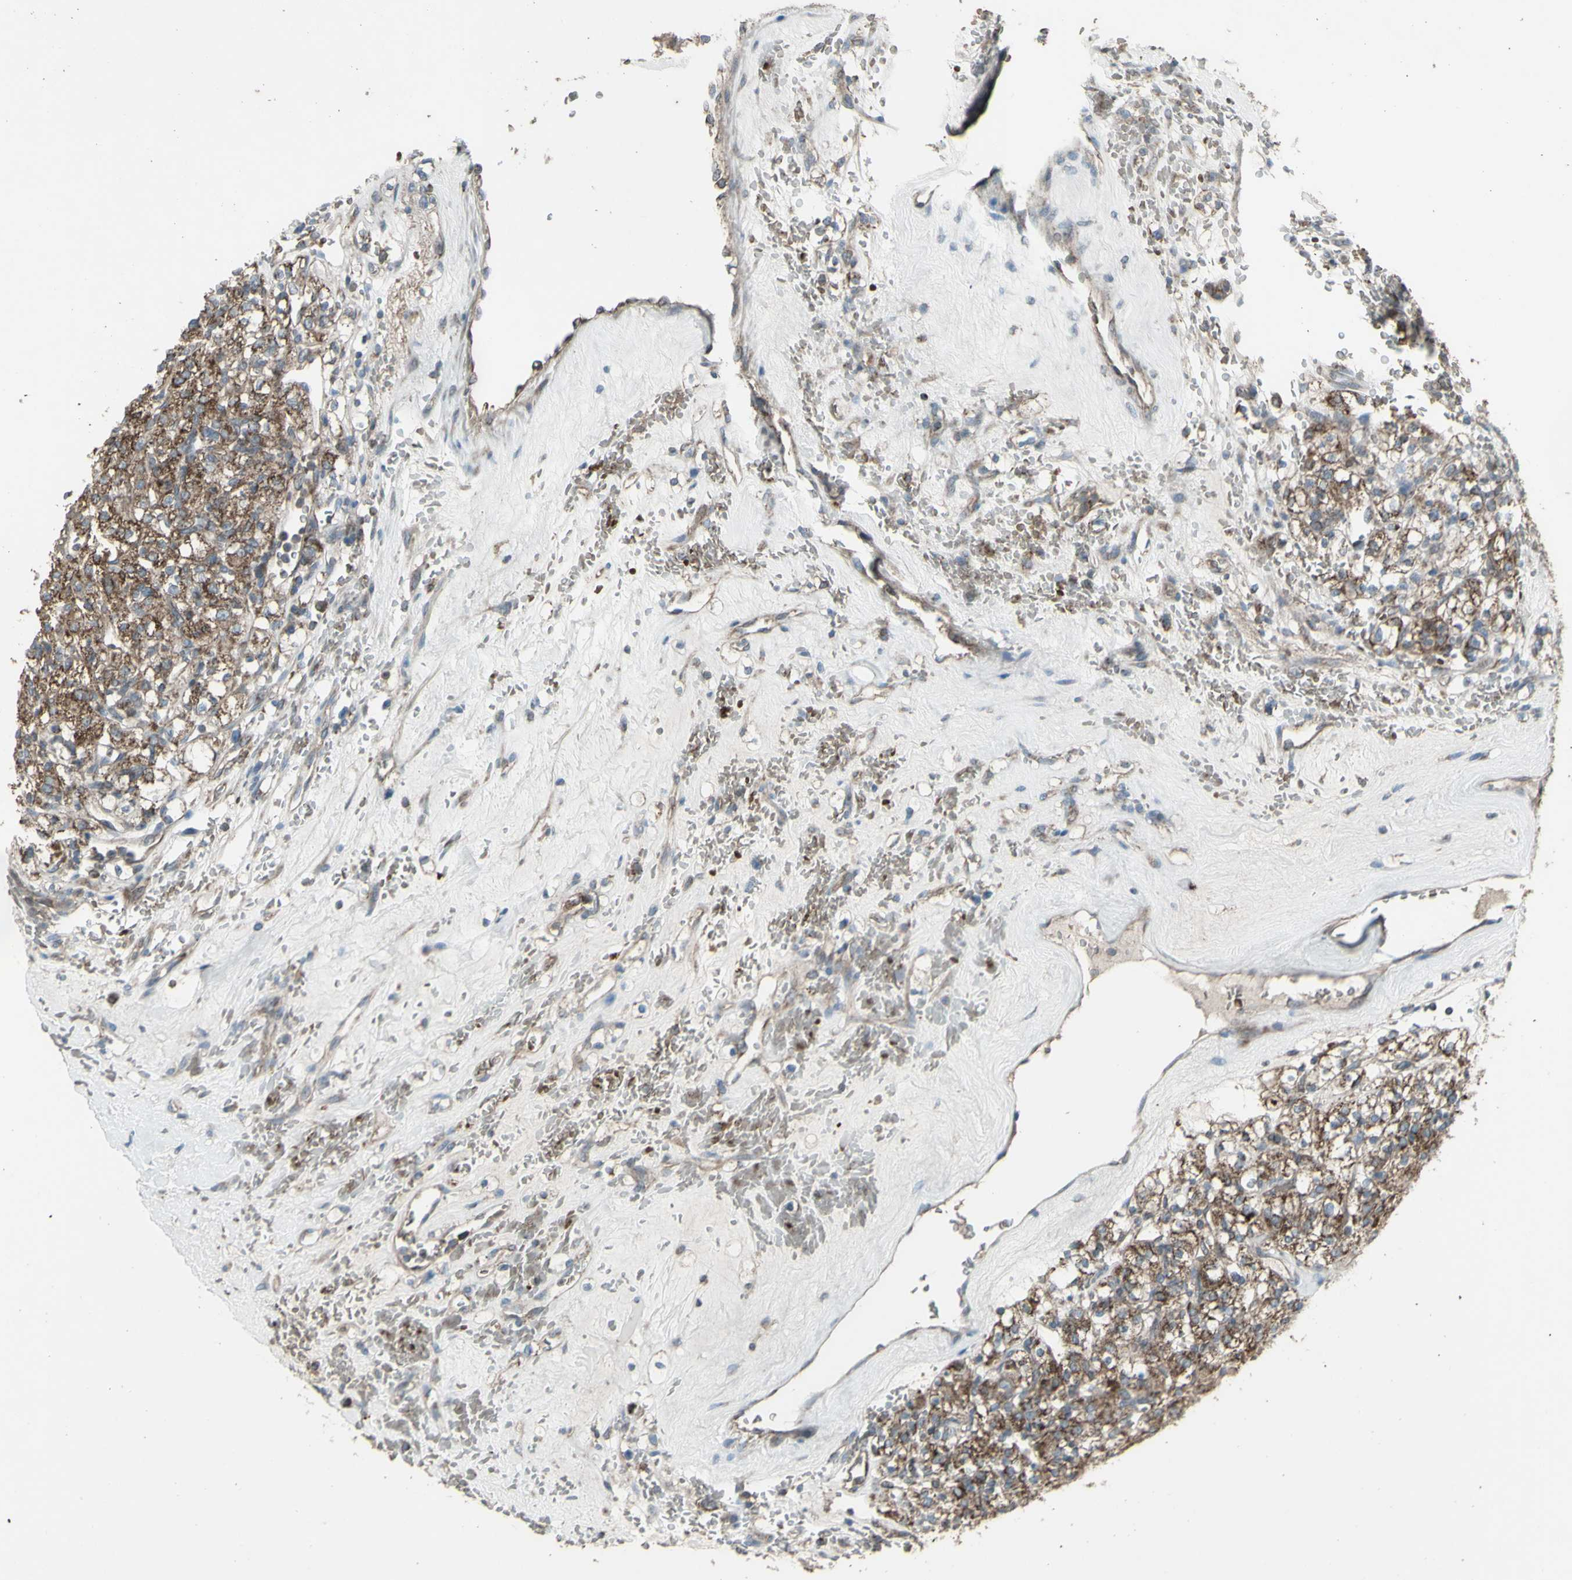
{"staining": {"intensity": "moderate", "quantity": ">75%", "location": "cytoplasmic/membranous"}, "tissue": "renal cancer", "cell_type": "Tumor cells", "image_type": "cancer", "snomed": [{"axis": "morphology", "description": "Normal tissue, NOS"}, {"axis": "morphology", "description": "Adenocarcinoma, NOS"}, {"axis": "topography", "description": "Kidney"}], "caption": "Immunohistochemistry (IHC) image of renal cancer stained for a protein (brown), which demonstrates medium levels of moderate cytoplasmic/membranous expression in approximately >75% of tumor cells.", "gene": "SHC1", "patient": {"sex": "female", "age": 72}}